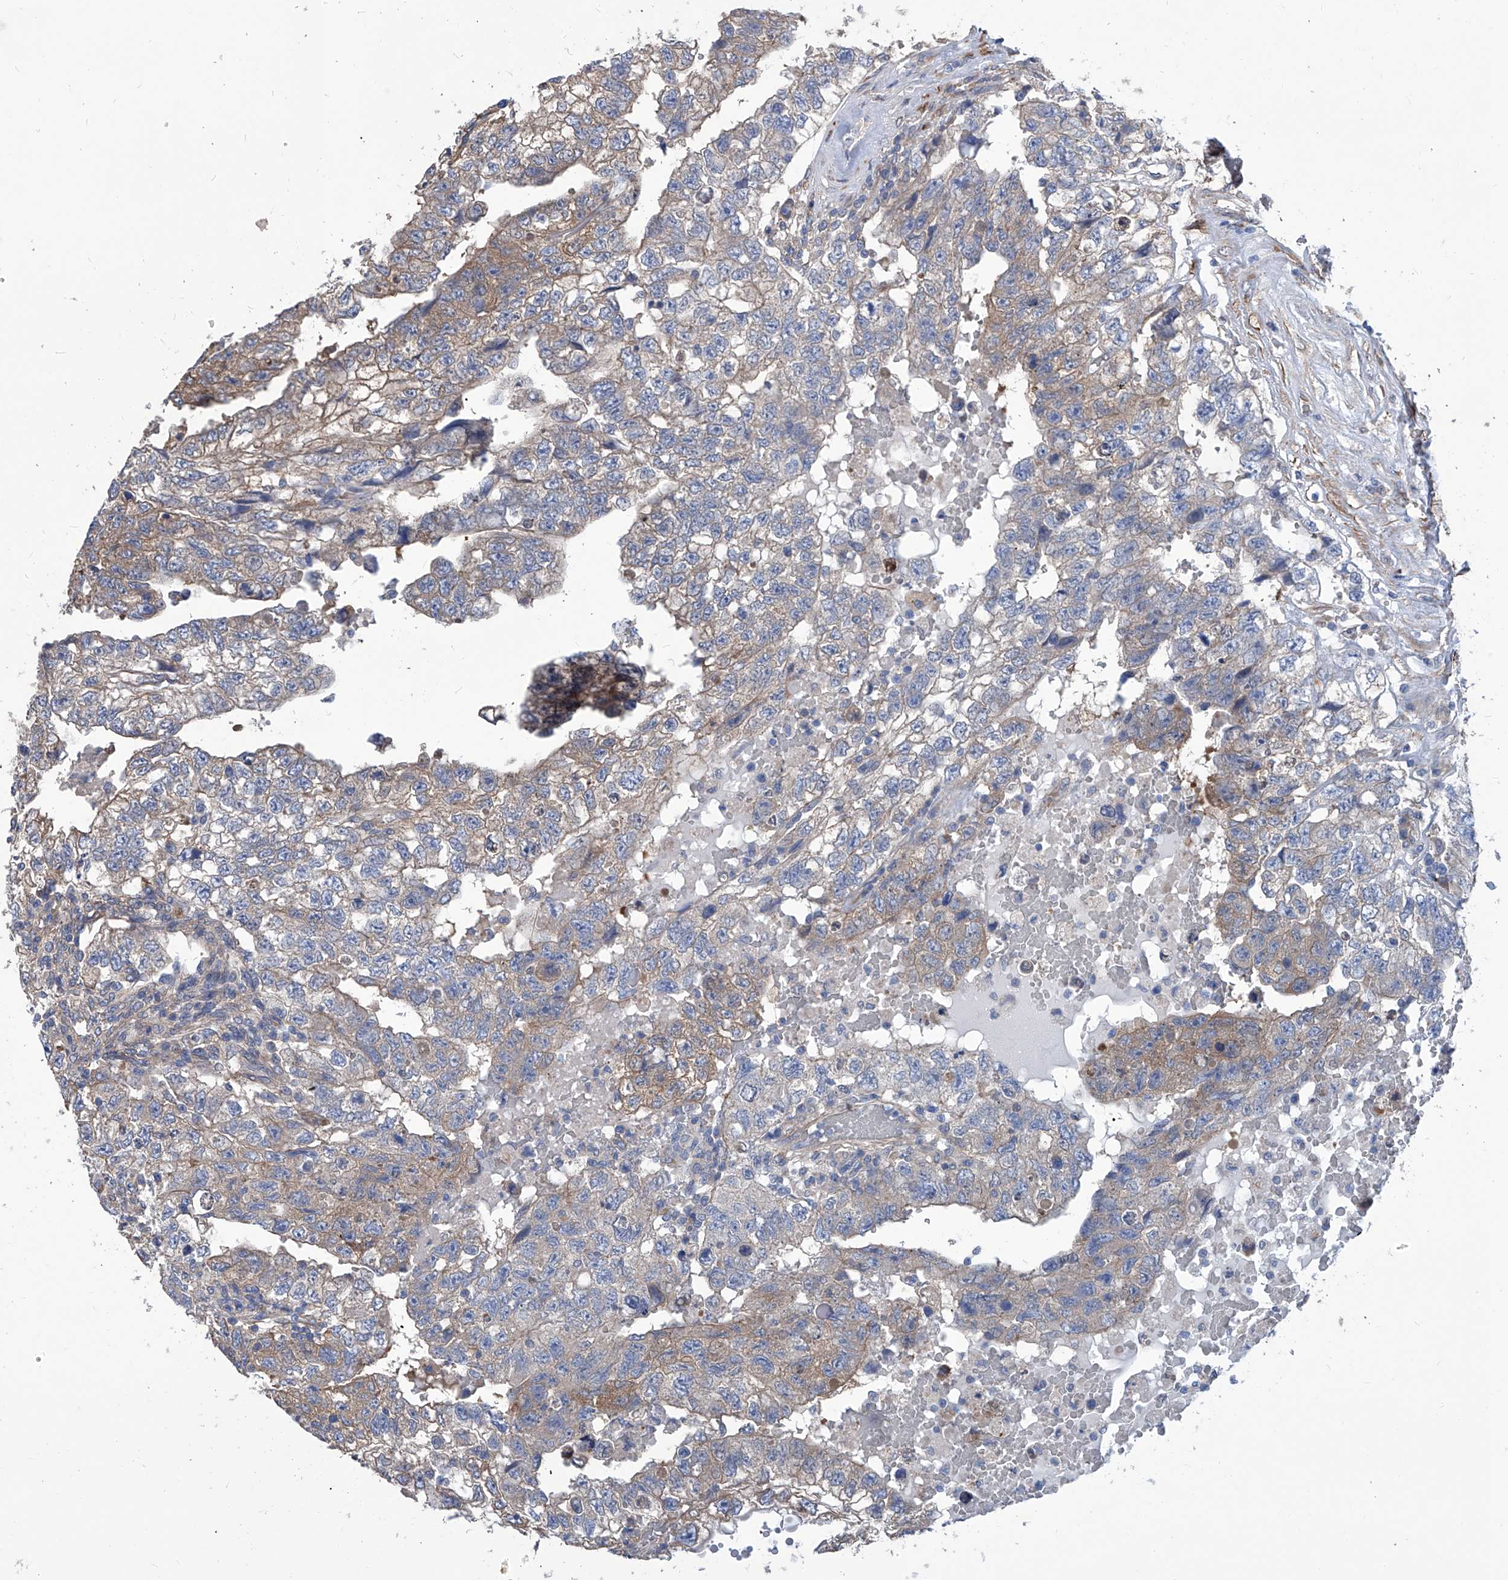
{"staining": {"intensity": "weak", "quantity": "25%-75%", "location": "cytoplasmic/membranous"}, "tissue": "testis cancer", "cell_type": "Tumor cells", "image_type": "cancer", "snomed": [{"axis": "morphology", "description": "Carcinoma, Embryonal, NOS"}, {"axis": "topography", "description": "Testis"}], "caption": "Protein expression analysis of testis cancer shows weak cytoplasmic/membranous expression in about 25%-75% of tumor cells.", "gene": "SMS", "patient": {"sex": "male", "age": 36}}